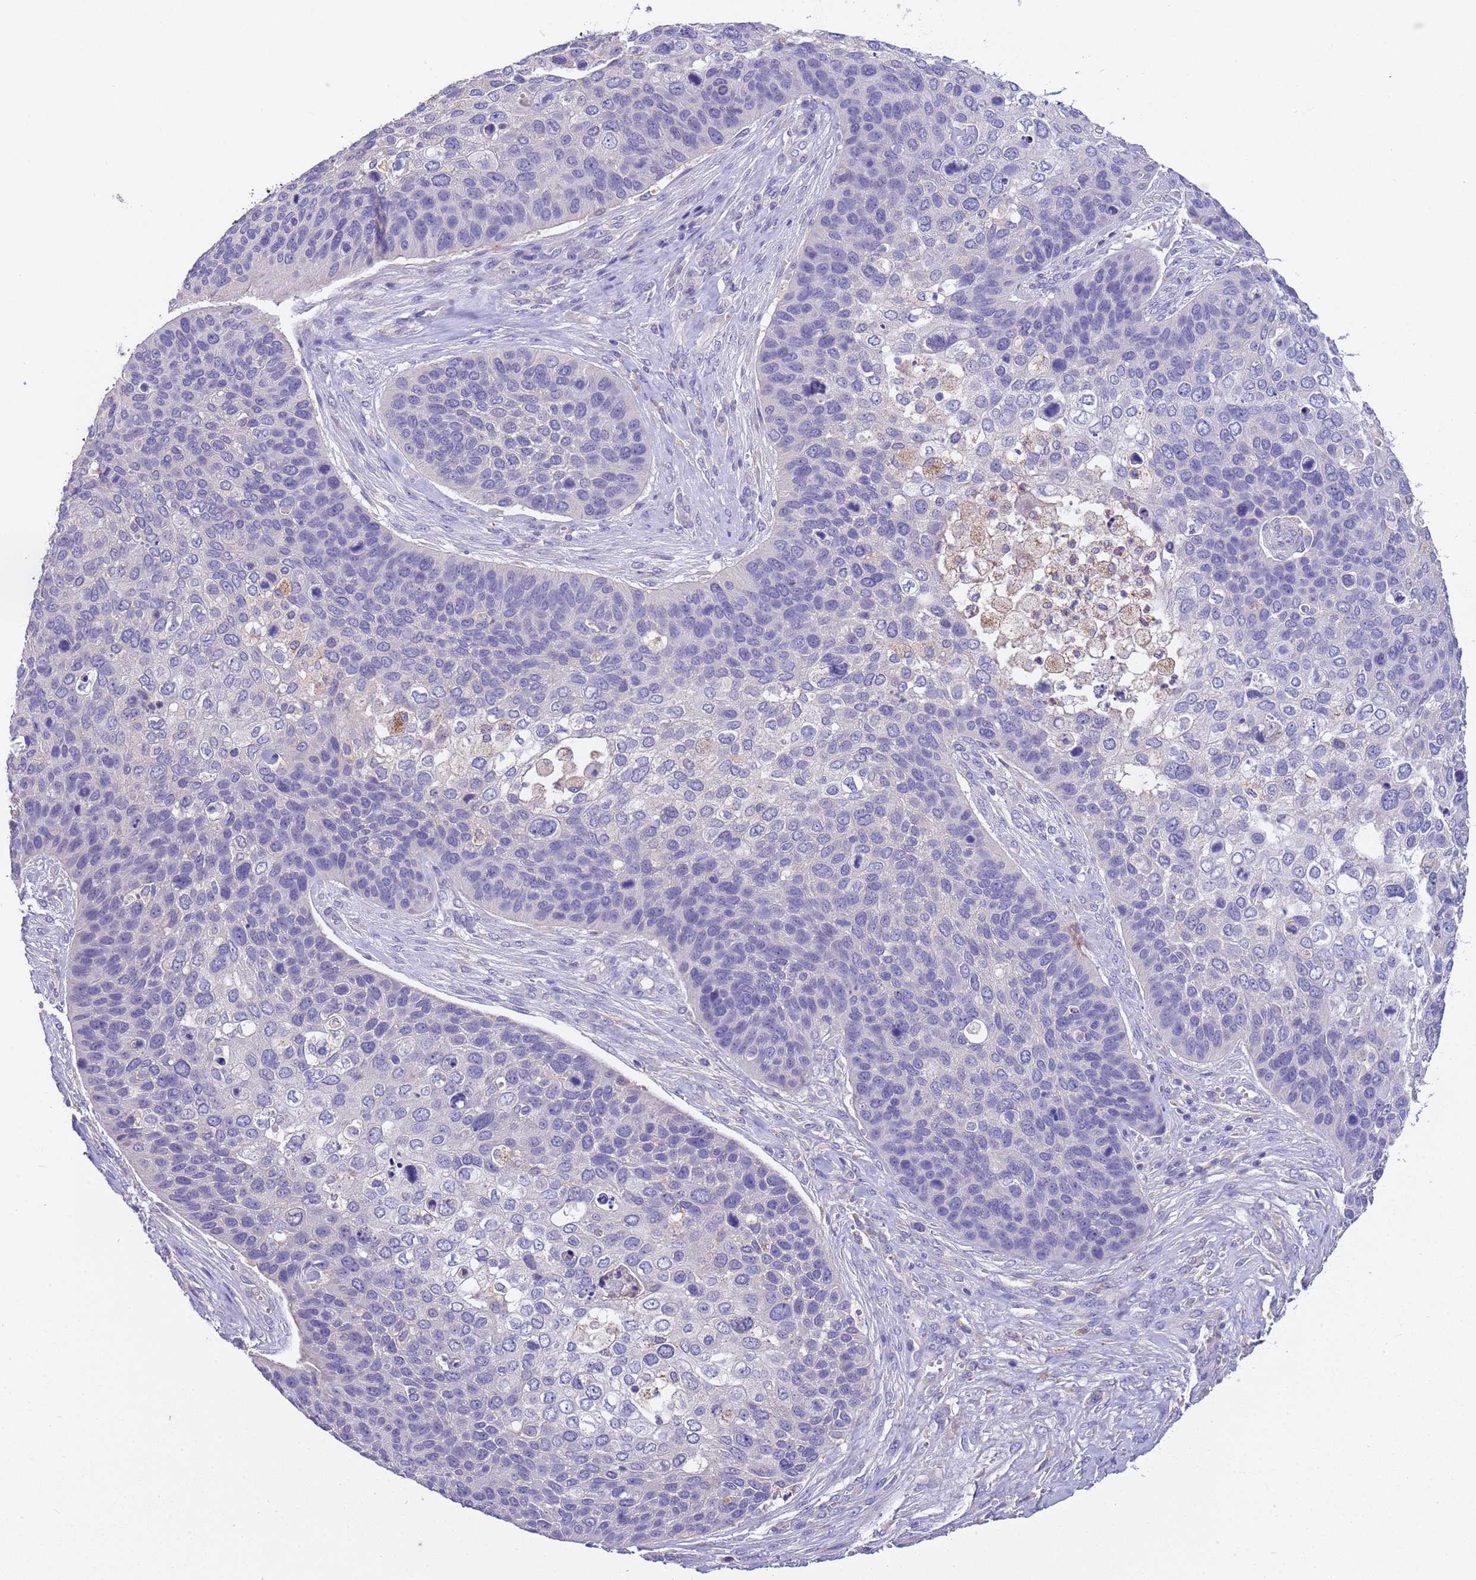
{"staining": {"intensity": "negative", "quantity": "none", "location": "none"}, "tissue": "skin cancer", "cell_type": "Tumor cells", "image_type": "cancer", "snomed": [{"axis": "morphology", "description": "Basal cell carcinoma"}, {"axis": "topography", "description": "Skin"}], "caption": "Immunohistochemistry of skin cancer displays no staining in tumor cells.", "gene": "SLC24A3", "patient": {"sex": "female", "age": 74}}